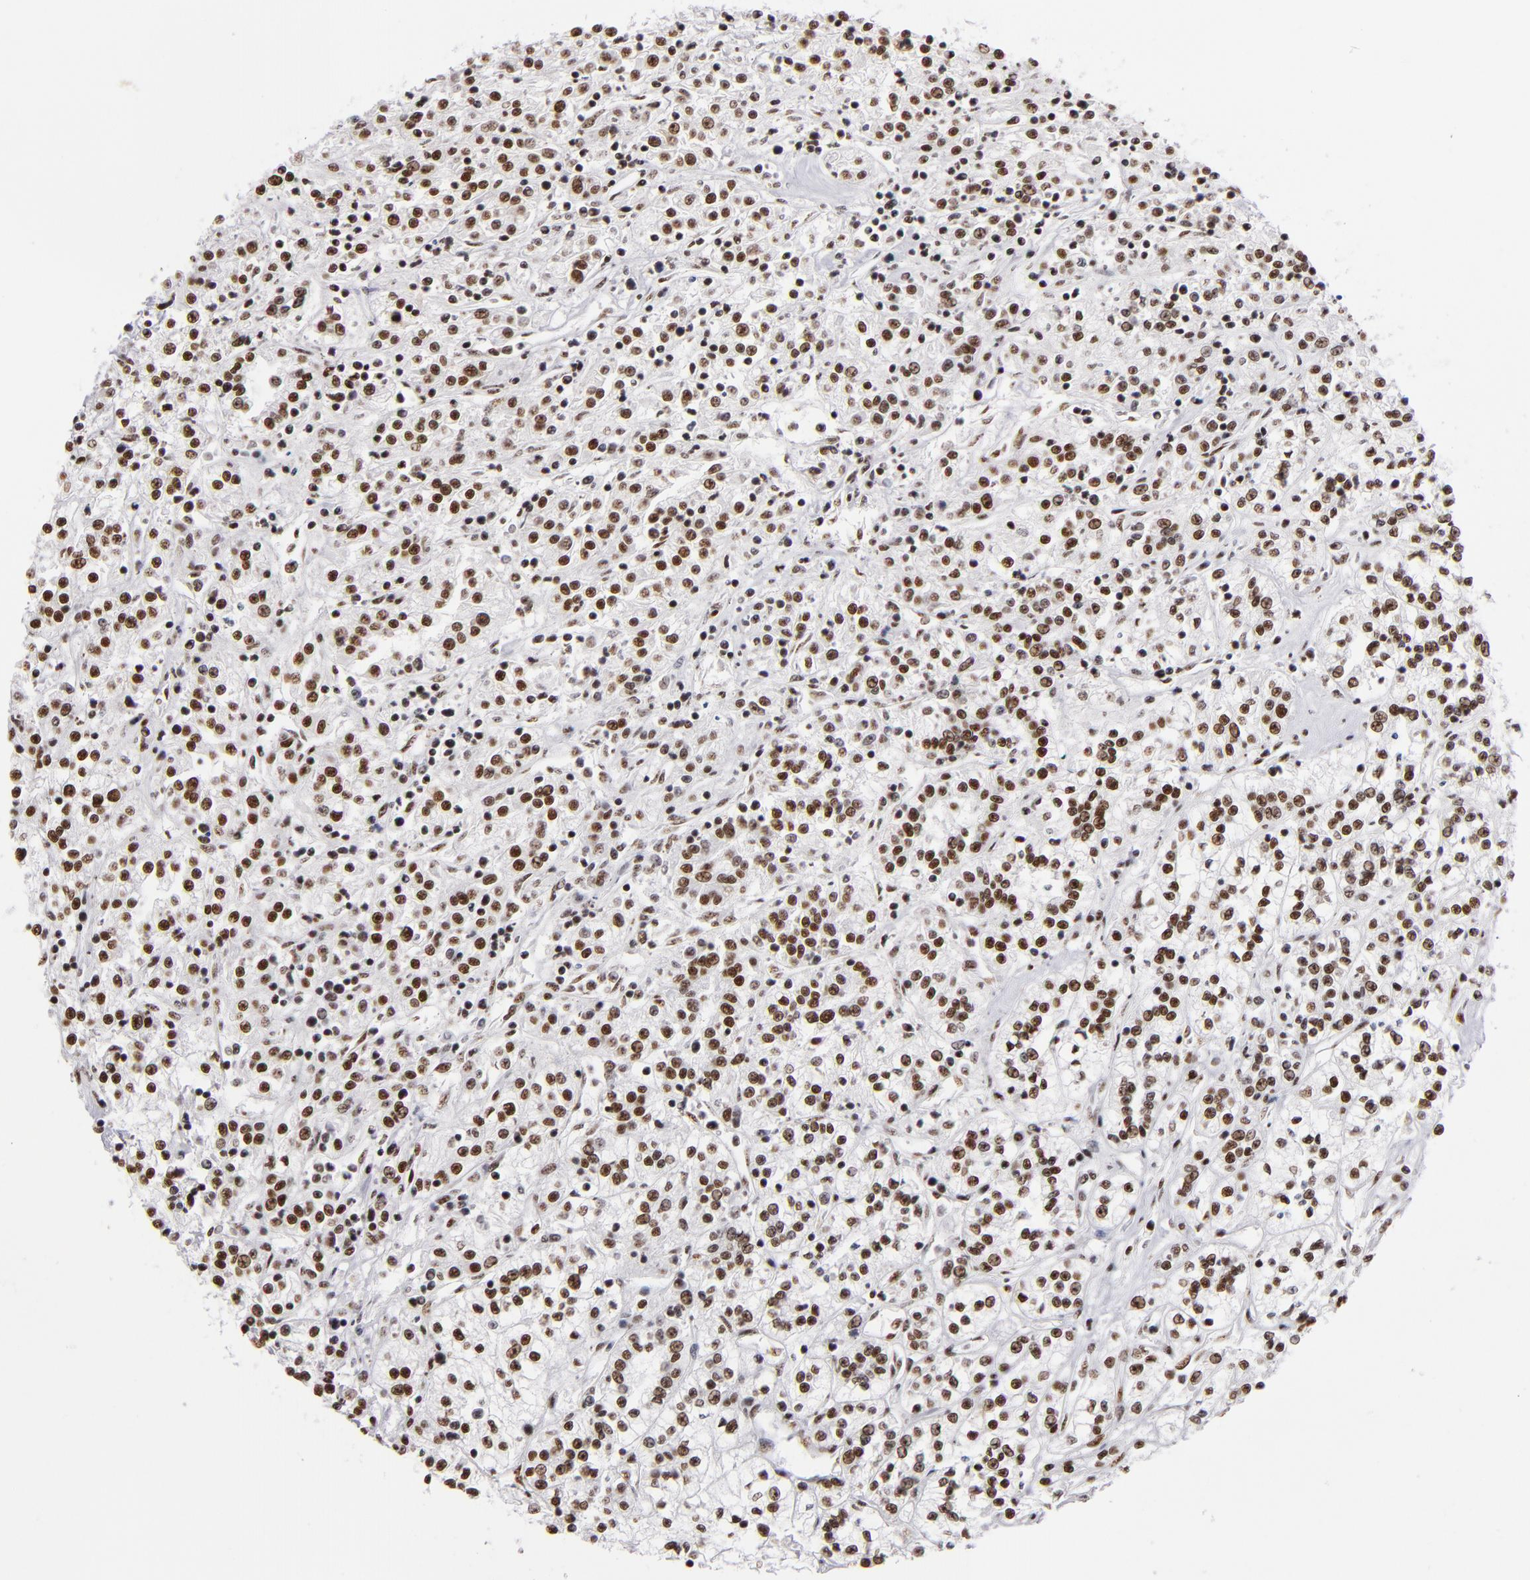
{"staining": {"intensity": "strong", "quantity": ">75%", "location": "nuclear"}, "tissue": "renal cancer", "cell_type": "Tumor cells", "image_type": "cancer", "snomed": [{"axis": "morphology", "description": "Adenocarcinoma, NOS"}, {"axis": "topography", "description": "Kidney"}], "caption": "Protein staining of renal cancer (adenocarcinoma) tissue demonstrates strong nuclear expression in about >75% of tumor cells.", "gene": "MRE11", "patient": {"sex": "female", "age": 76}}